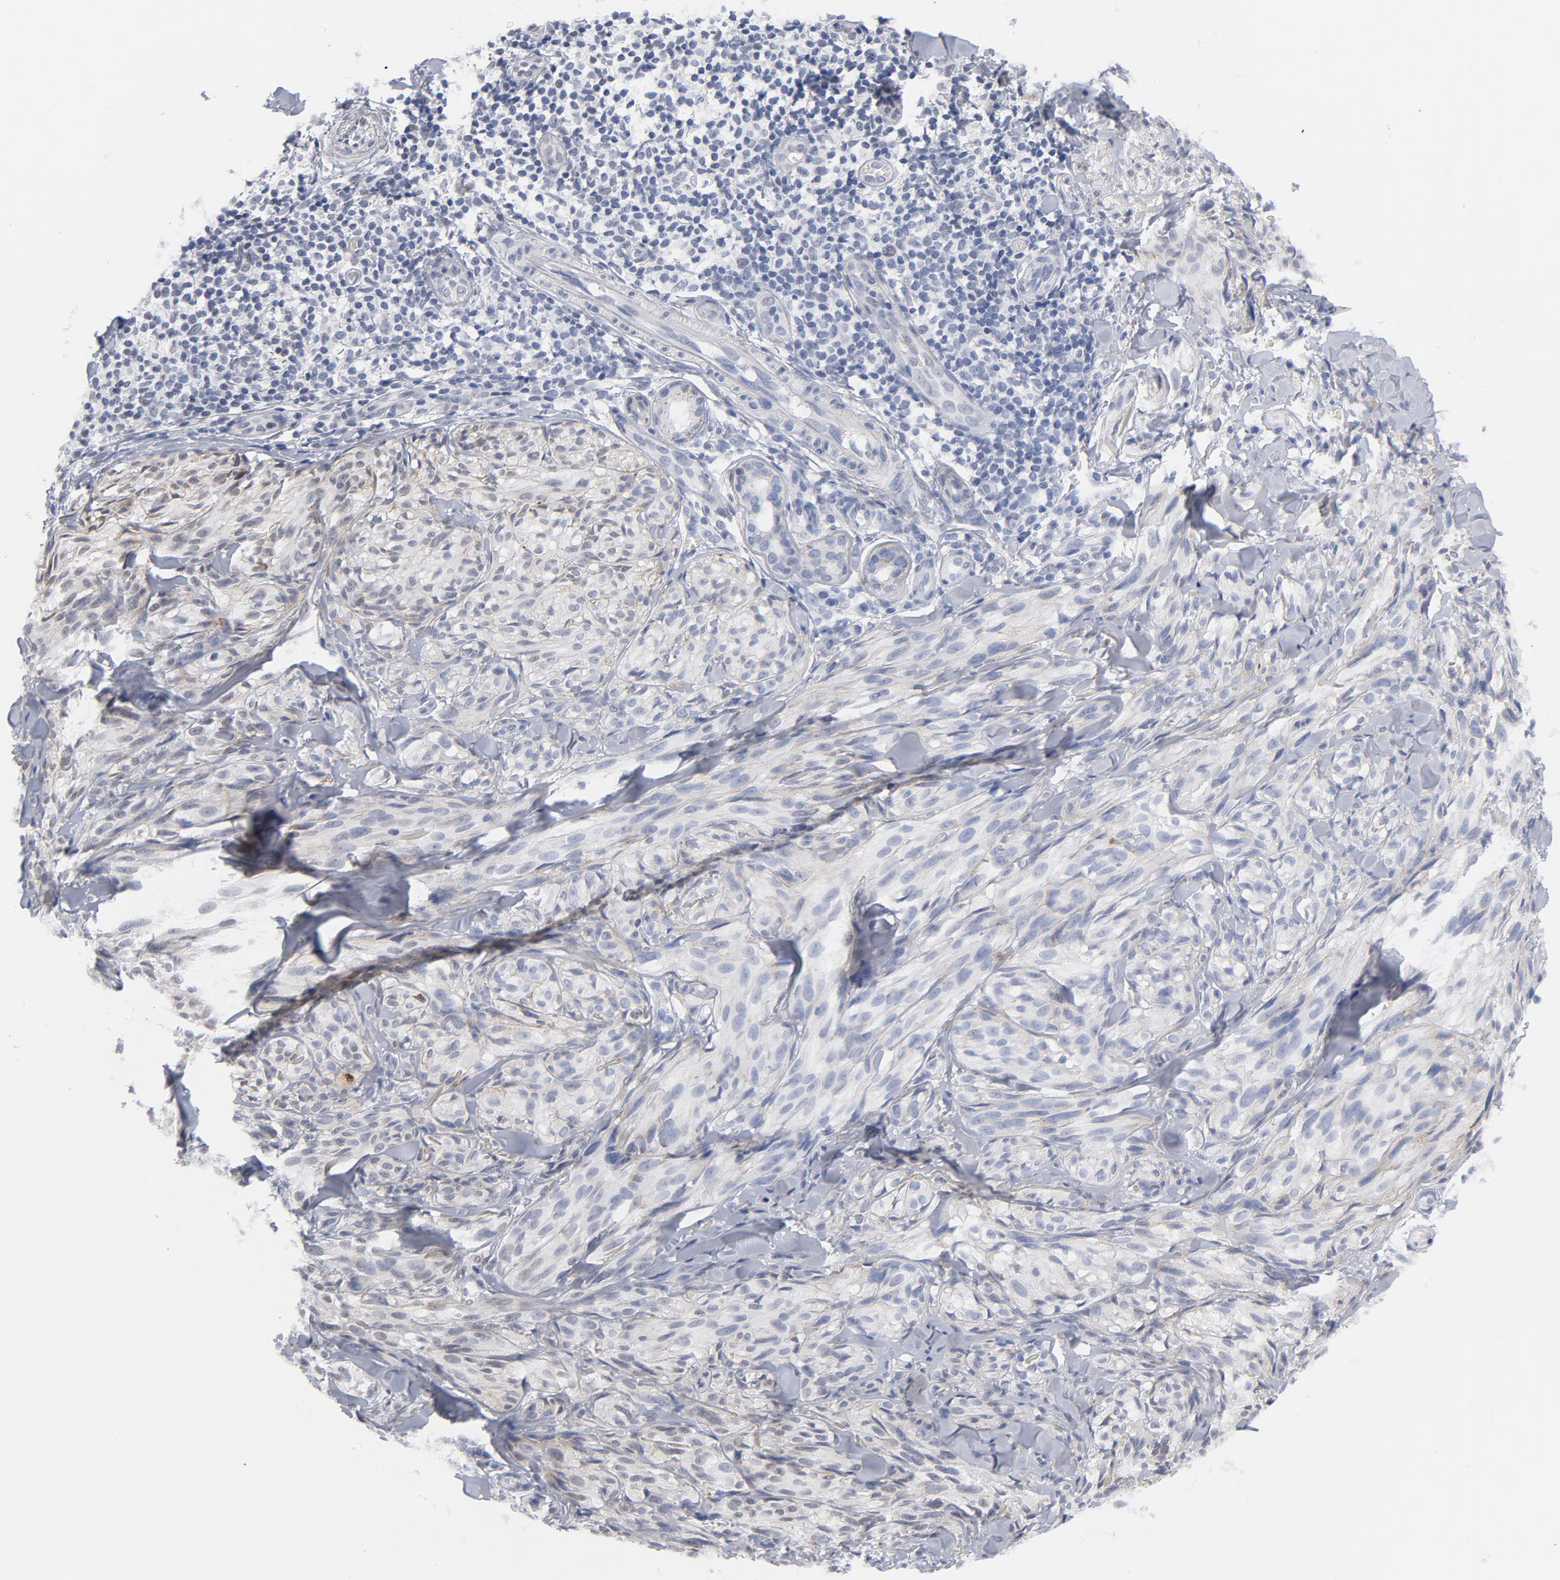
{"staining": {"intensity": "negative", "quantity": "none", "location": "none"}, "tissue": "melanoma", "cell_type": "Tumor cells", "image_type": "cancer", "snomed": [{"axis": "morphology", "description": "Malignant melanoma, Metastatic site"}, {"axis": "topography", "description": "Skin"}], "caption": "A high-resolution image shows IHC staining of malignant melanoma (metastatic site), which reveals no significant expression in tumor cells. Brightfield microscopy of immunohistochemistry stained with DAB (3,3'-diaminobenzidine) (brown) and hematoxylin (blue), captured at high magnification.", "gene": "BAP1", "patient": {"sex": "female", "age": 66}}